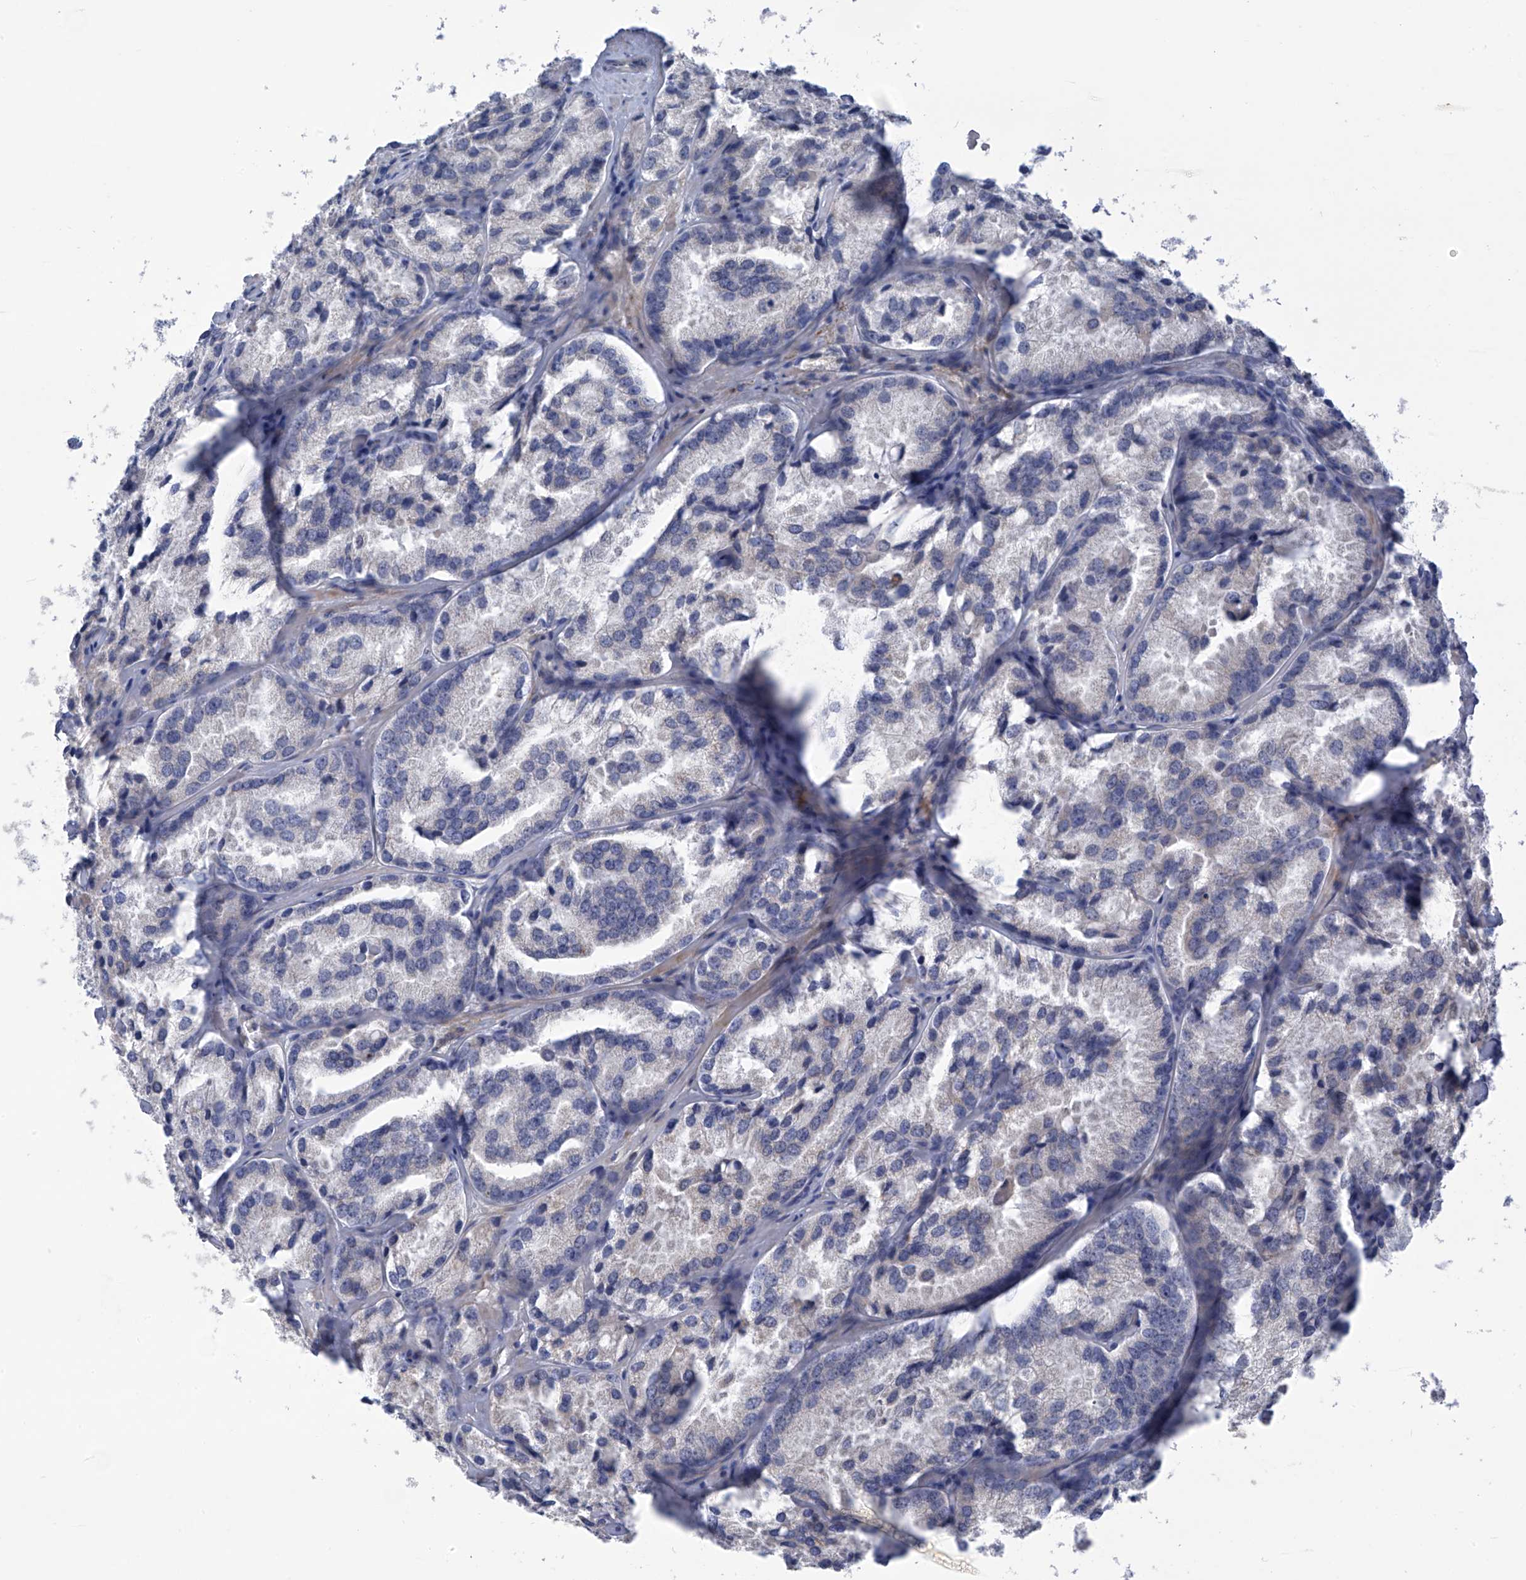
{"staining": {"intensity": "negative", "quantity": "none", "location": "none"}, "tissue": "prostate cancer", "cell_type": "Tumor cells", "image_type": "cancer", "snomed": [{"axis": "morphology", "description": "Adenocarcinoma, High grade"}, {"axis": "topography", "description": "Prostate"}], "caption": "Tumor cells are negative for protein expression in human prostate cancer (adenocarcinoma (high-grade)).", "gene": "SLCO4A1", "patient": {"sex": "male", "age": 66}}